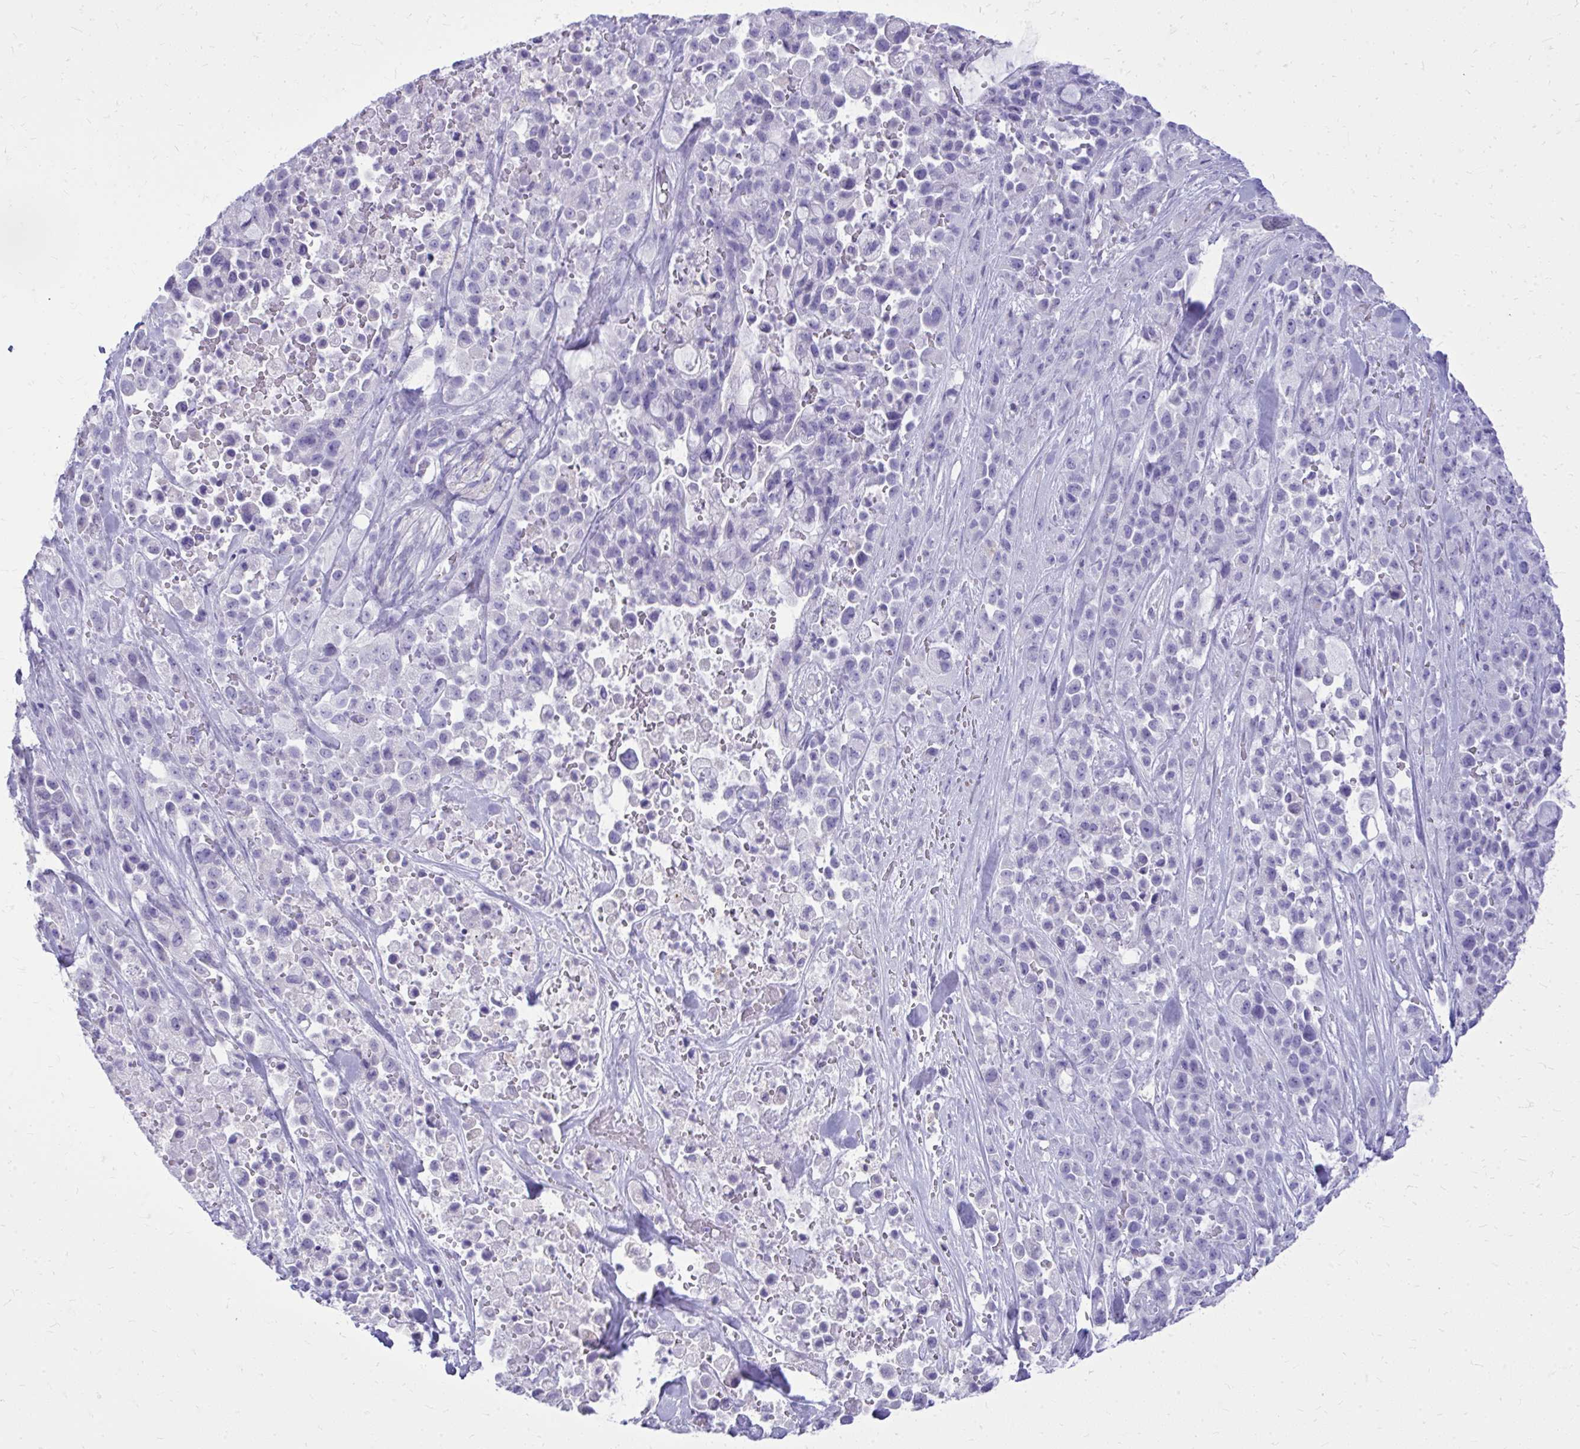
{"staining": {"intensity": "negative", "quantity": "none", "location": "none"}, "tissue": "pancreatic cancer", "cell_type": "Tumor cells", "image_type": "cancer", "snomed": [{"axis": "morphology", "description": "Adenocarcinoma, NOS"}, {"axis": "topography", "description": "Pancreas"}], "caption": "Immunohistochemical staining of human pancreatic cancer demonstrates no significant positivity in tumor cells.", "gene": "BCL6B", "patient": {"sex": "male", "age": 44}}